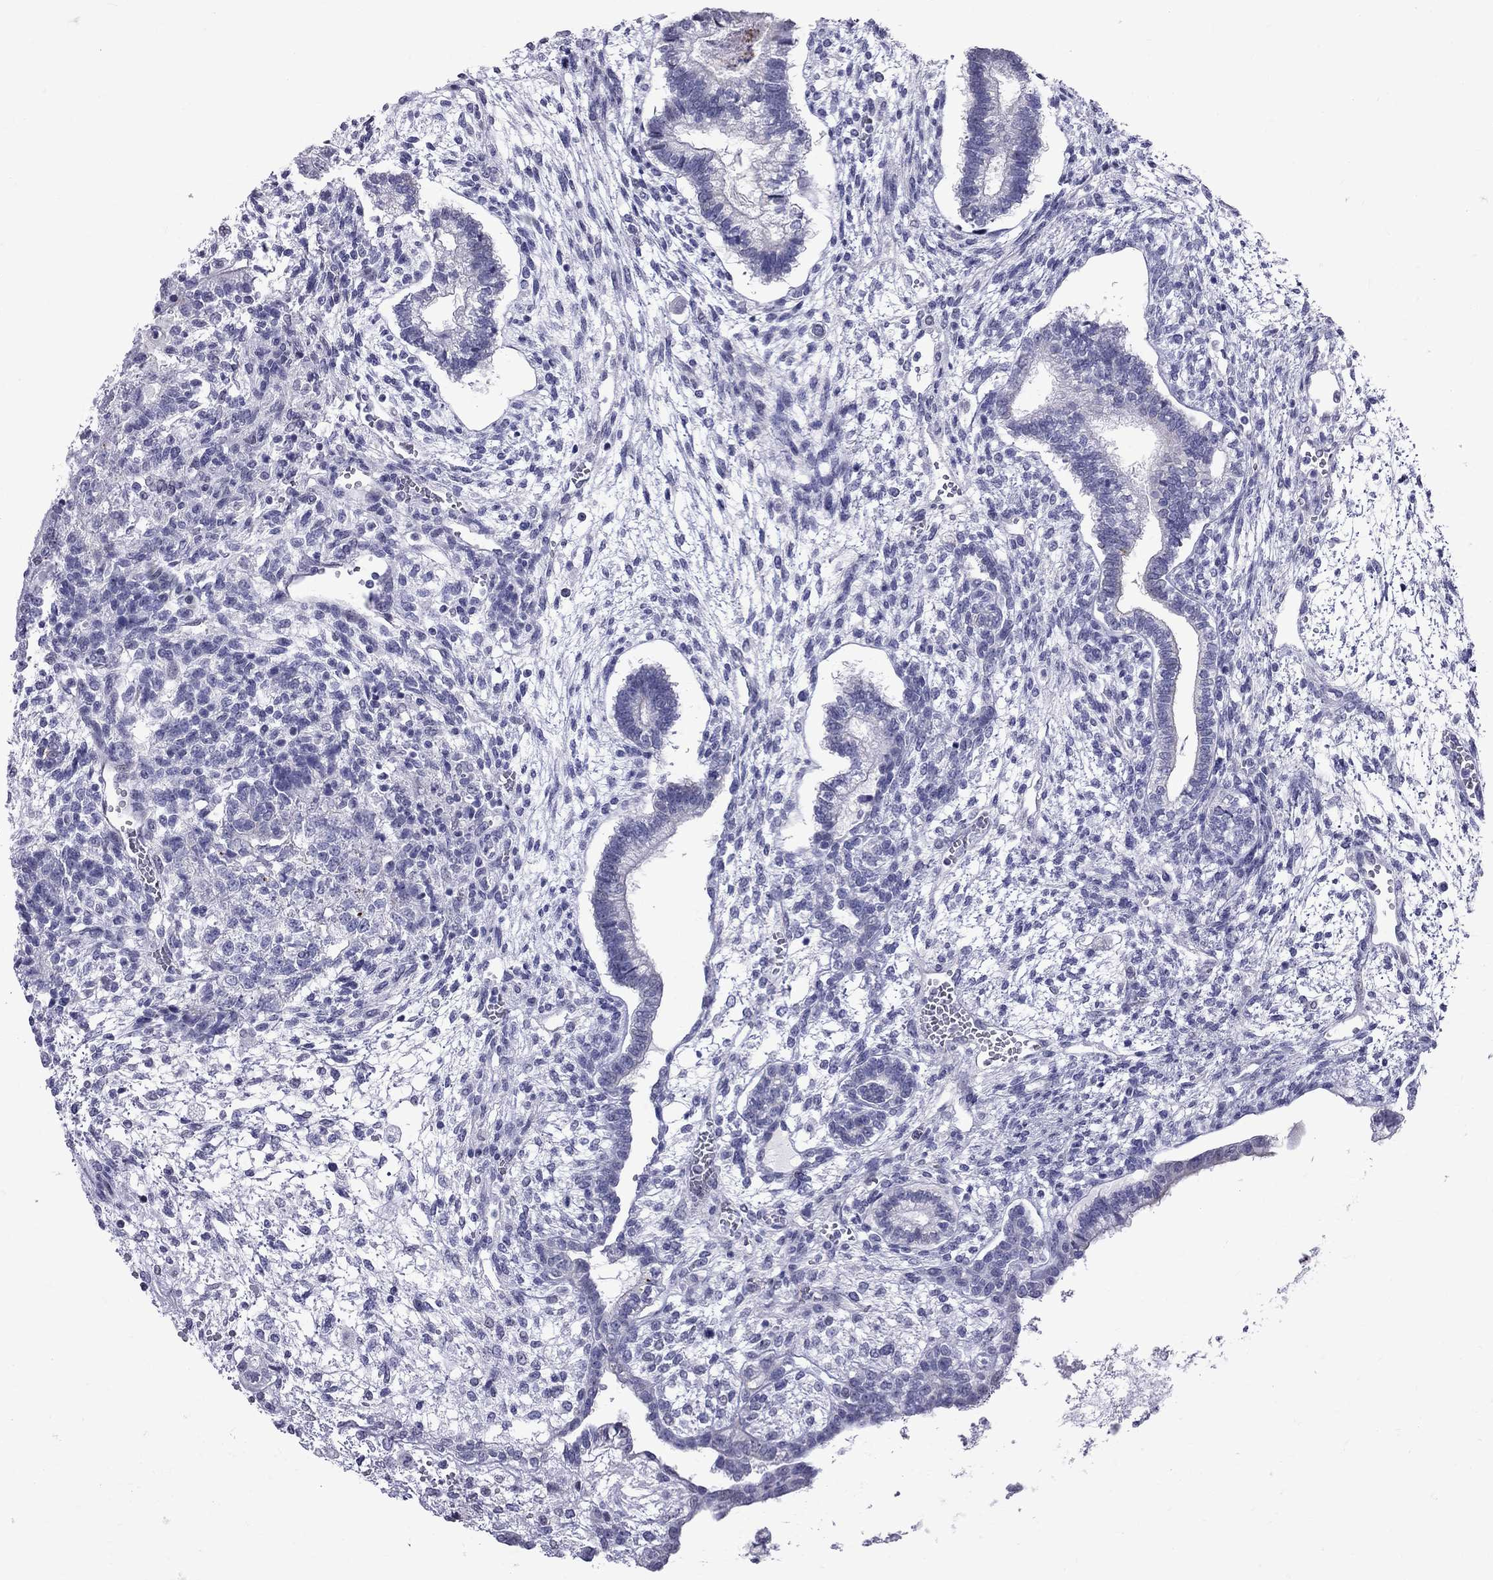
{"staining": {"intensity": "moderate", "quantity": "<25%", "location": "cytoplasmic/membranous"}, "tissue": "testis cancer", "cell_type": "Tumor cells", "image_type": "cancer", "snomed": [{"axis": "morphology", "description": "Carcinoma, Embryonal, NOS"}, {"axis": "topography", "description": "Testis"}], "caption": "A brown stain highlights moderate cytoplasmic/membranous staining of a protein in human testis cancer tumor cells.", "gene": "MUC15", "patient": {"sex": "male", "age": 37}}